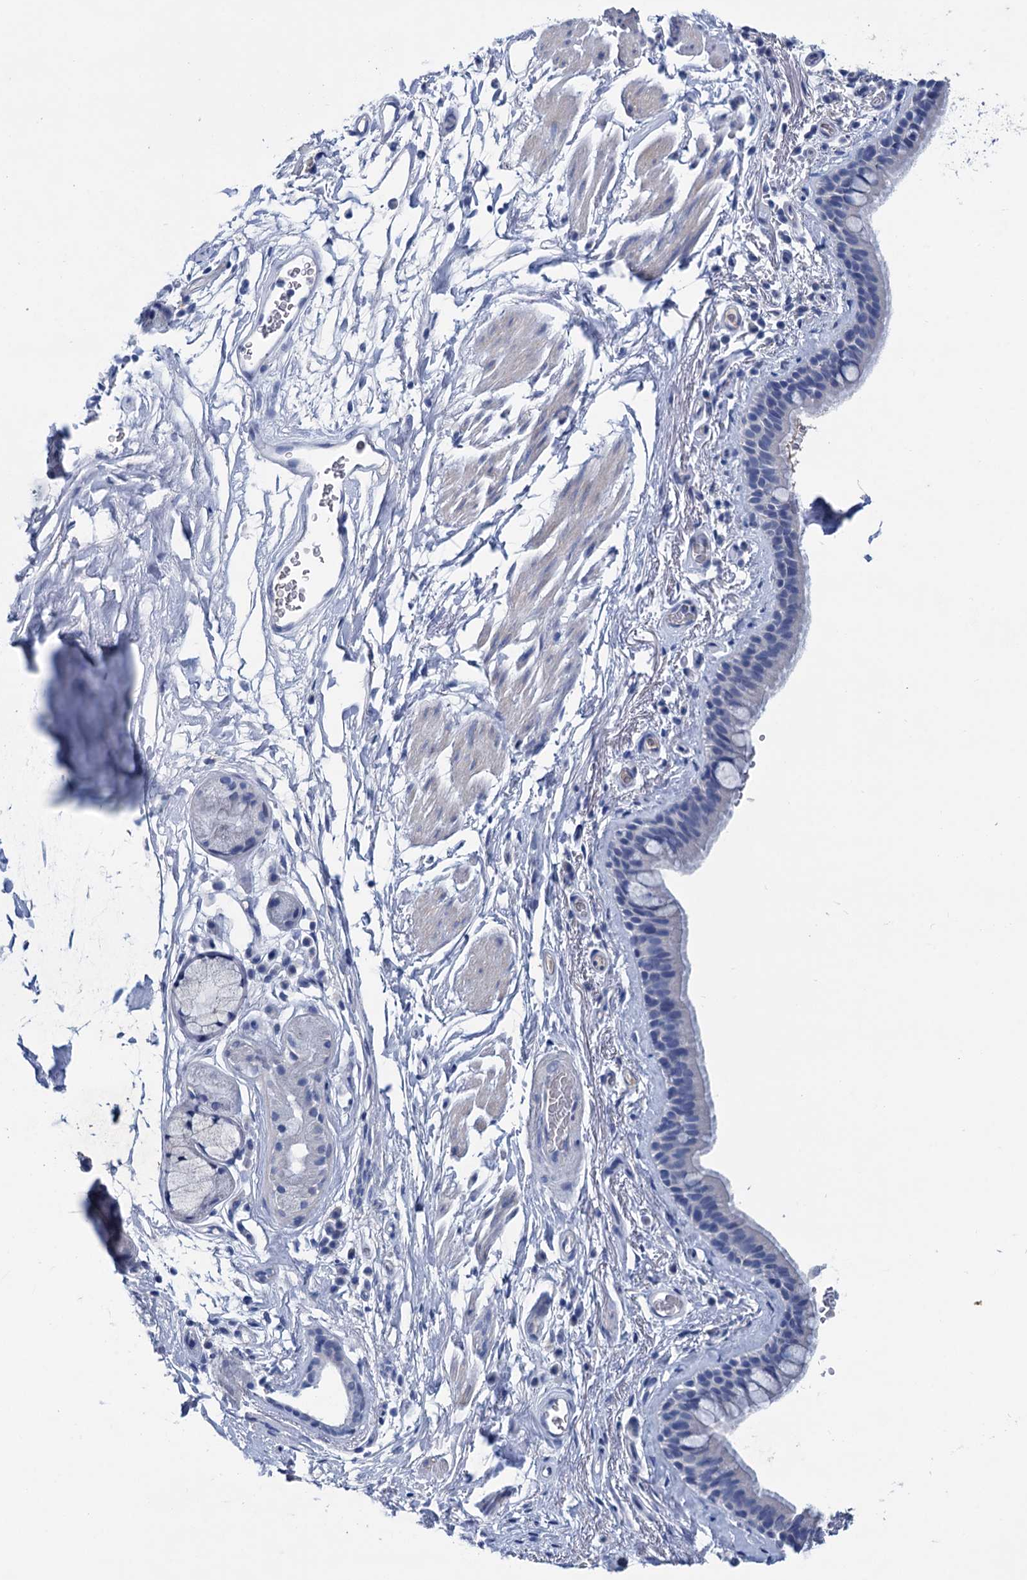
{"staining": {"intensity": "negative", "quantity": "none", "location": "none"}, "tissue": "bronchus", "cell_type": "Respiratory epithelial cells", "image_type": "normal", "snomed": [{"axis": "morphology", "description": "Normal tissue, NOS"}, {"axis": "topography", "description": "Cartilage tissue"}], "caption": "Respiratory epithelial cells are negative for brown protein staining in normal bronchus. (Immunohistochemistry, brightfield microscopy, high magnification).", "gene": "MYOZ3", "patient": {"sex": "male", "age": 63}}